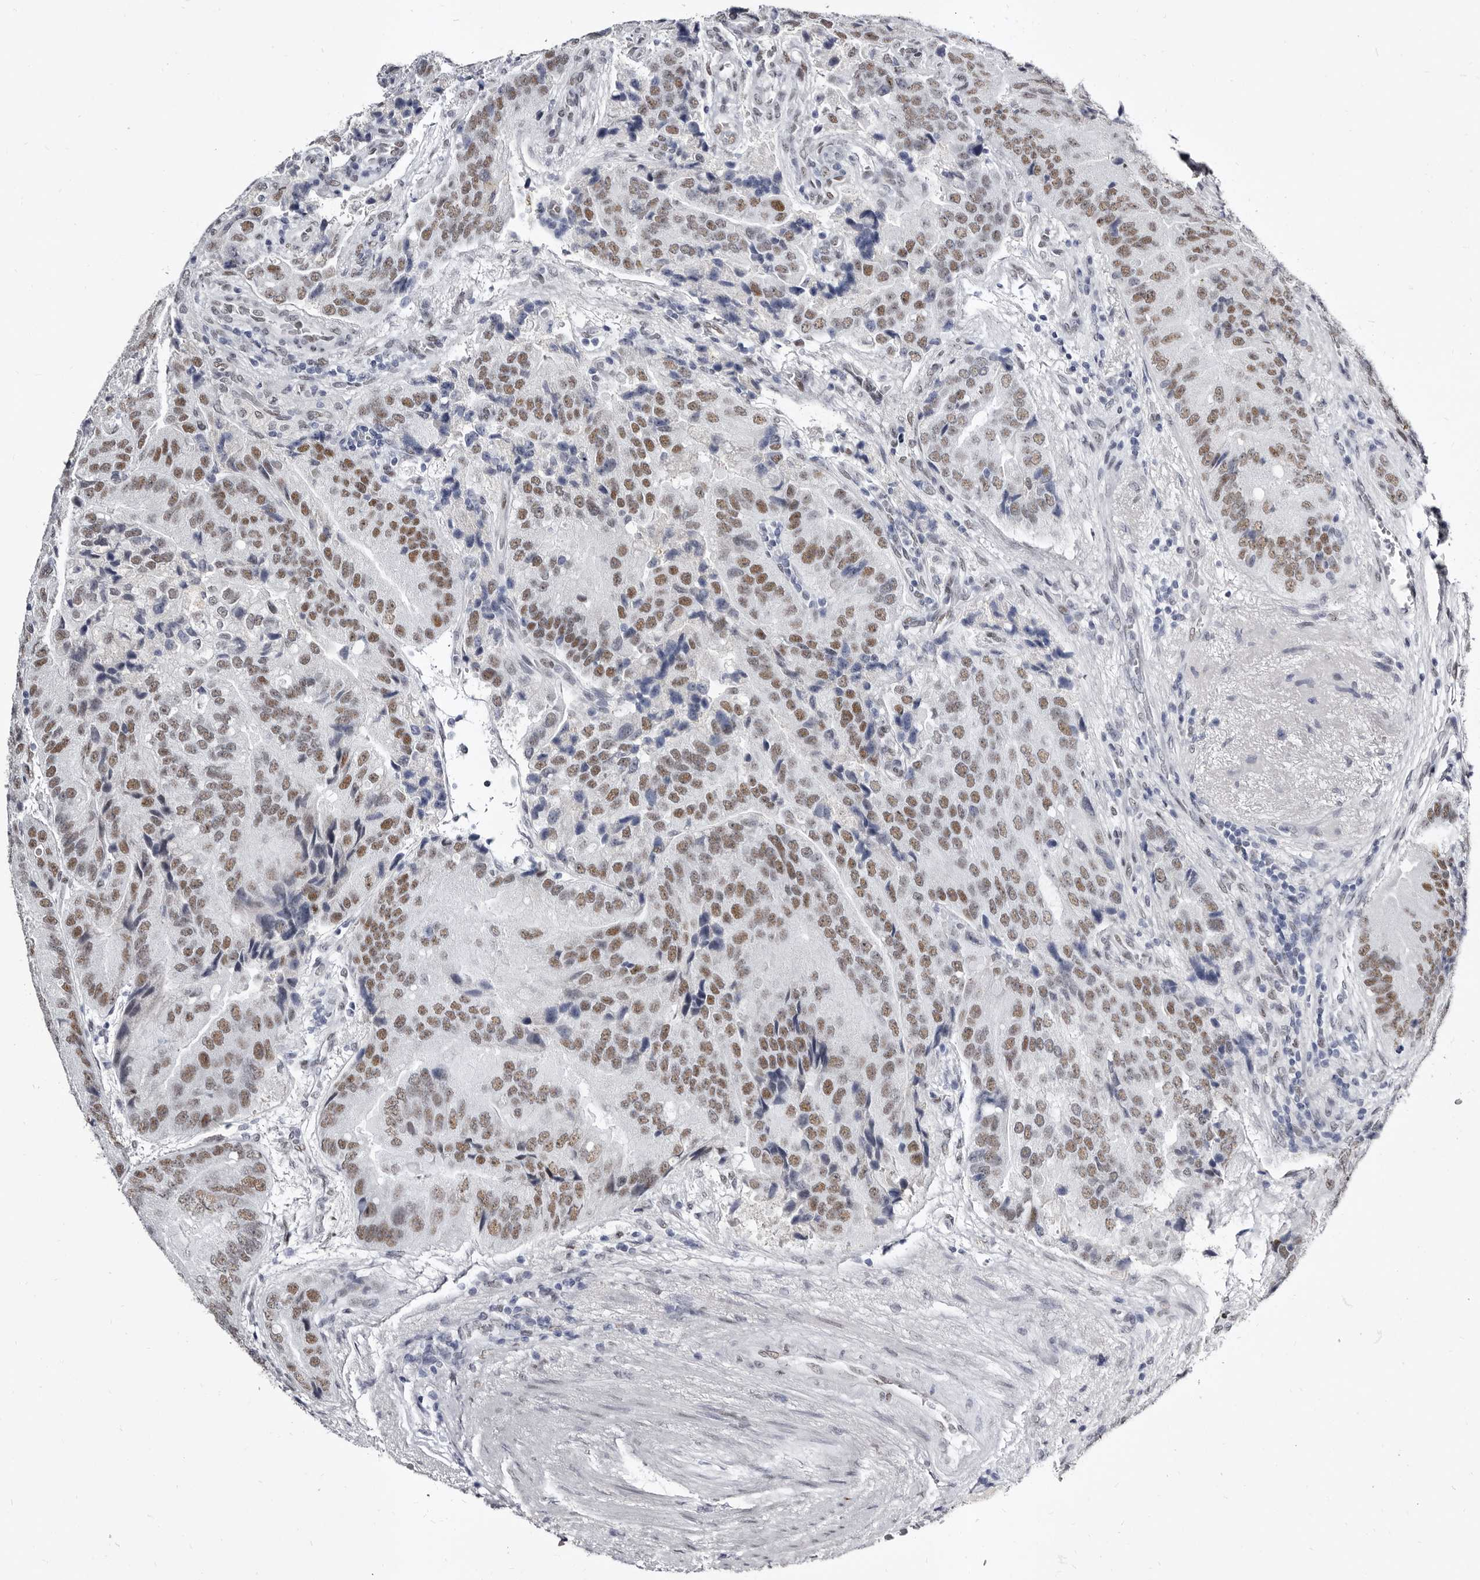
{"staining": {"intensity": "moderate", "quantity": "25%-75%", "location": "nuclear"}, "tissue": "prostate cancer", "cell_type": "Tumor cells", "image_type": "cancer", "snomed": [{"axis": "morphology", "description": "Adenocarcinoma, High grade"}, {"axis": "topography", "description": "Prostate"}], "caption": "DAB immunohistochemical staining of human high-grade adenocarcinoma (prostate) shows moderate nuclear protein staining in about 25%-75% of tumor cells.", "gene": "ZNF326", "patient": {"sex": "male", "age": 70}}